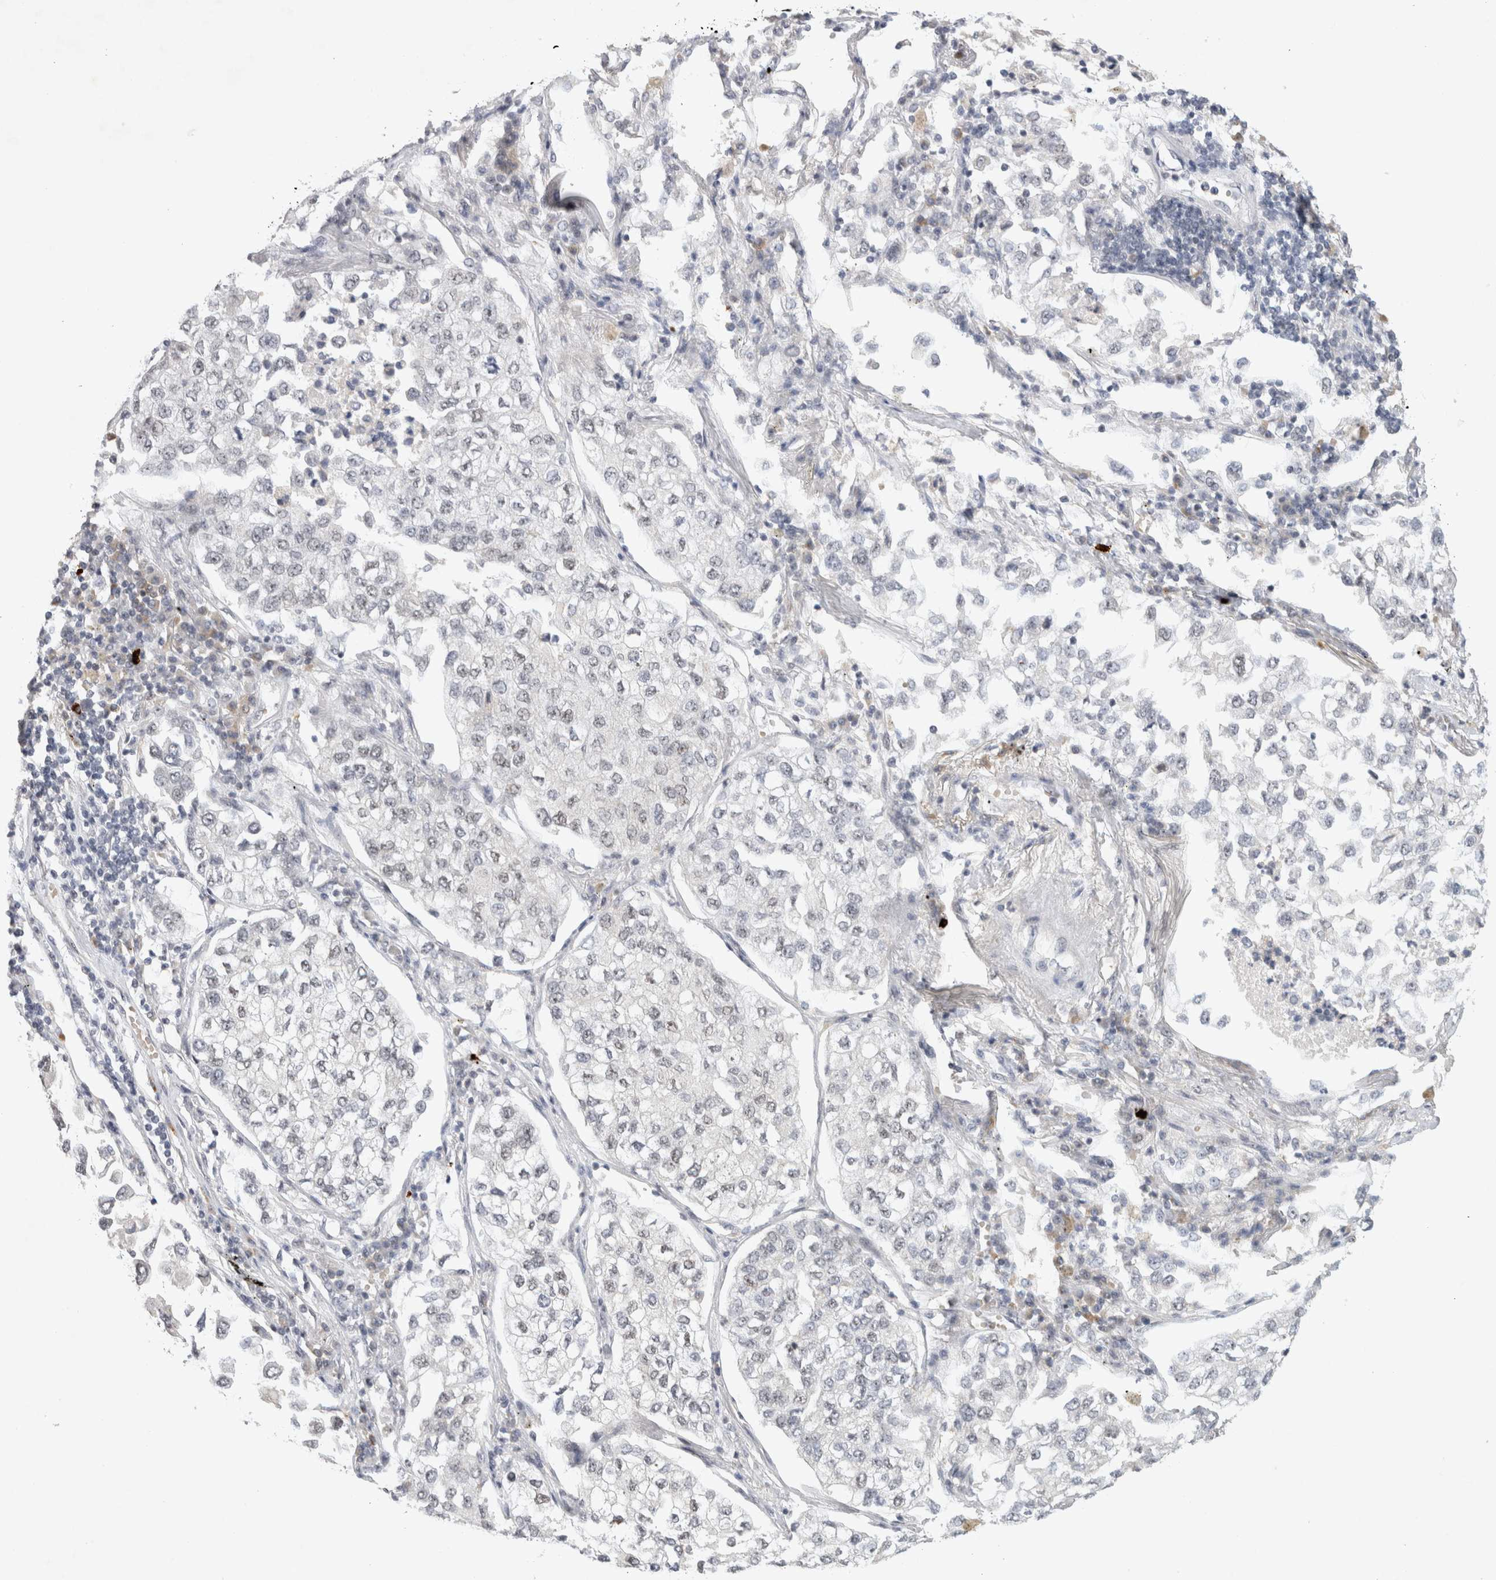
{"staining": {"intensity": "negative", "quantity": "none", "location": "none"}, "tissue": "lung cancer", "cell_type": "Tumor cells", "image_type": "cancer", "snomed": [{"axis": "morphology", "description": "Adenocarcinoma, NOS"}, {"axis": "topography", "description": "Lung"}], "caption": "A high-resolution histopathology image shows immunohistochemistry (IHC) staining of lung cancer, which reveals no significant staining in tumor cells.", "gene": "HESX1", "patient": {"sex": "male", "age": 63}}